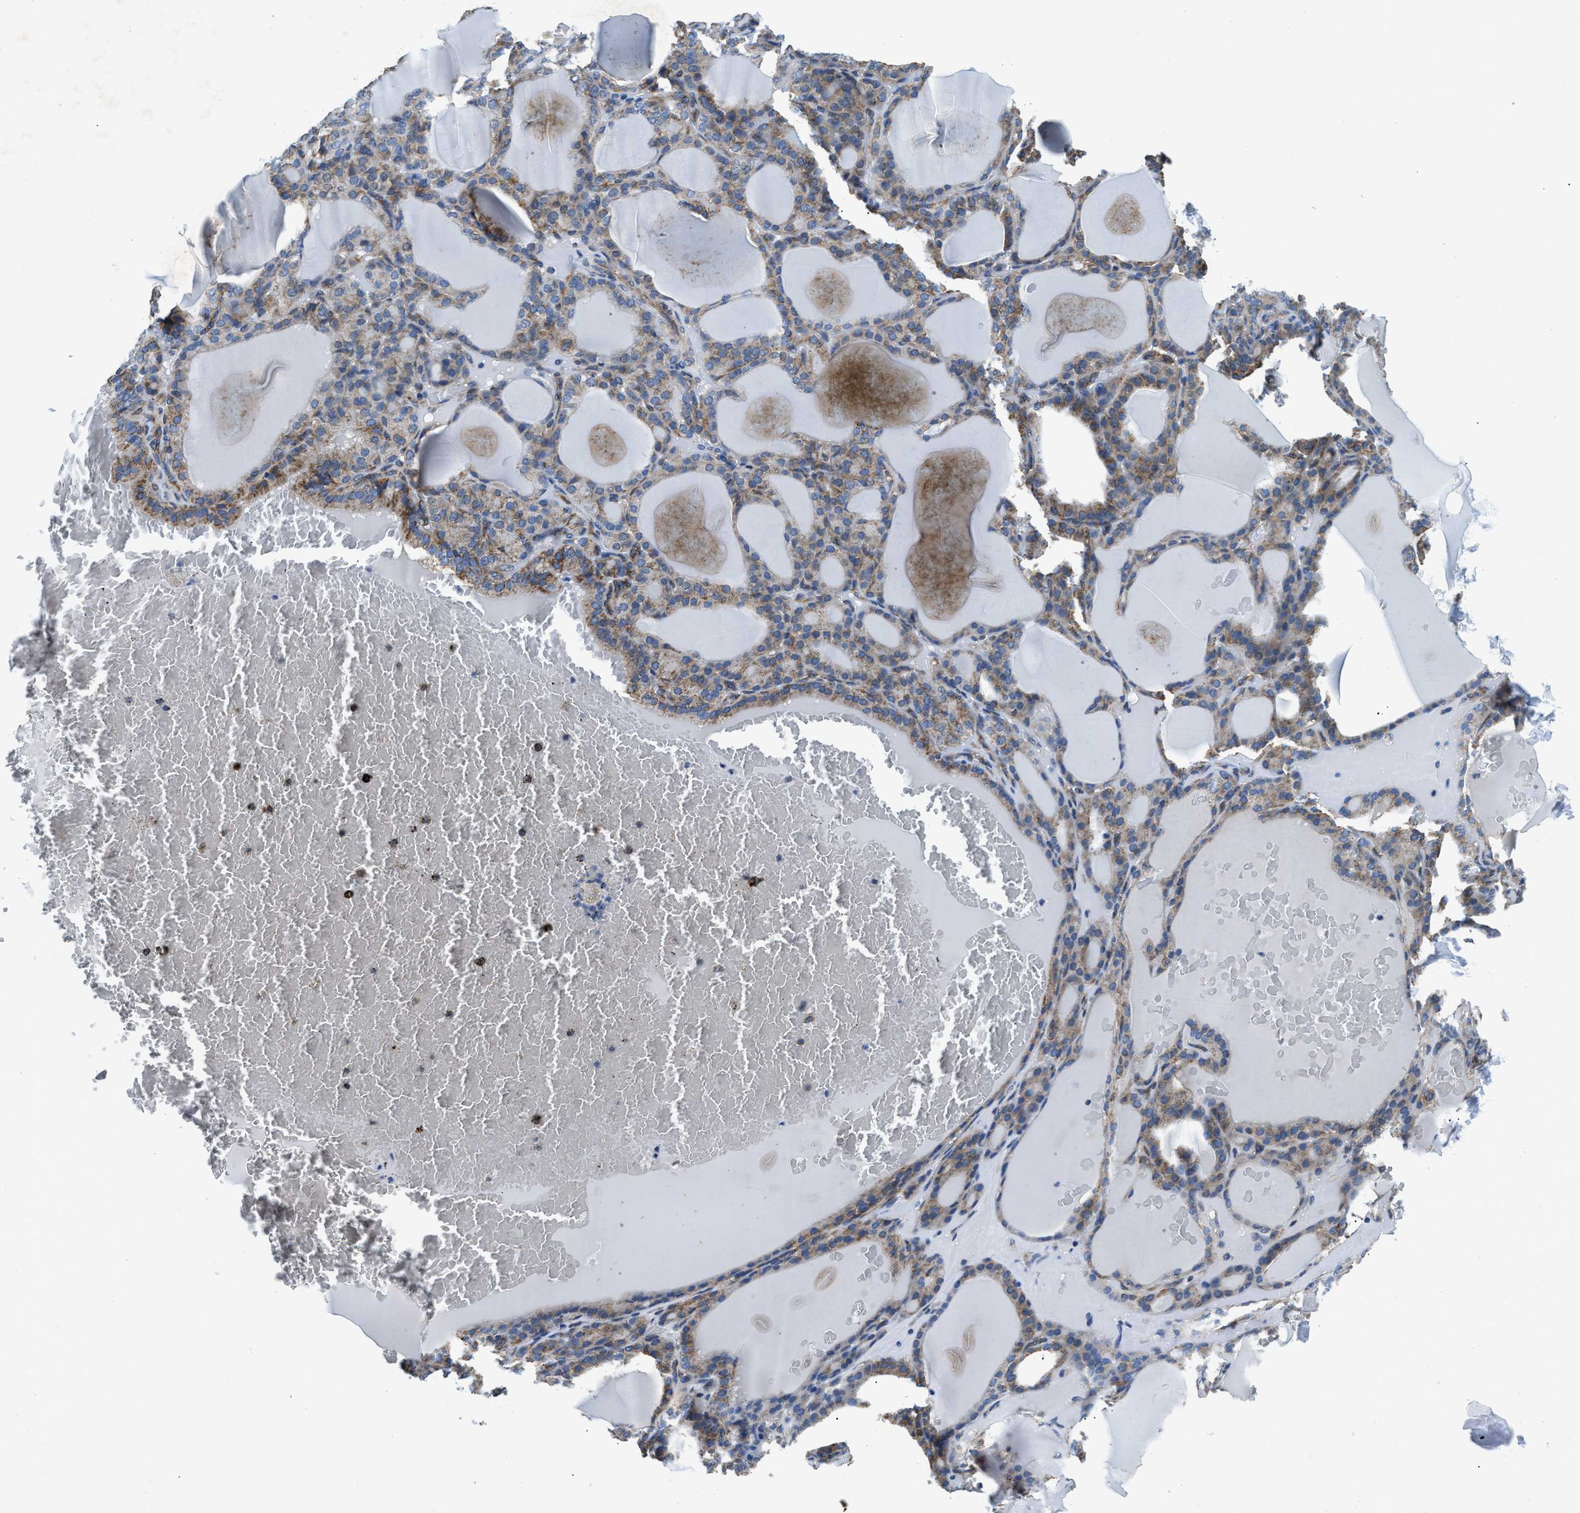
{"staining": {"intensity": "moderate", "quantity": ">75%", "location": "cytoplasmic/membranous"}, "tissue": "thyroid gland", "cell_type": "Glandular cells", "image_type": "normal", "snomed": [{"axis": "morphology", "description": "Normal tissue, NOS"}, {"axis": "topography", "description": "Thyroid gland"}], "caption": "Protein expression analysis of unremarkable human thyroid gland reveals moderate cytoplasmic/membranous positivity in approximately >75% of glandular cells. (IHC, brightfield microscopy, high magnification).", "gene": "STK33", "patient": {"sex": "female", "age": 28}}